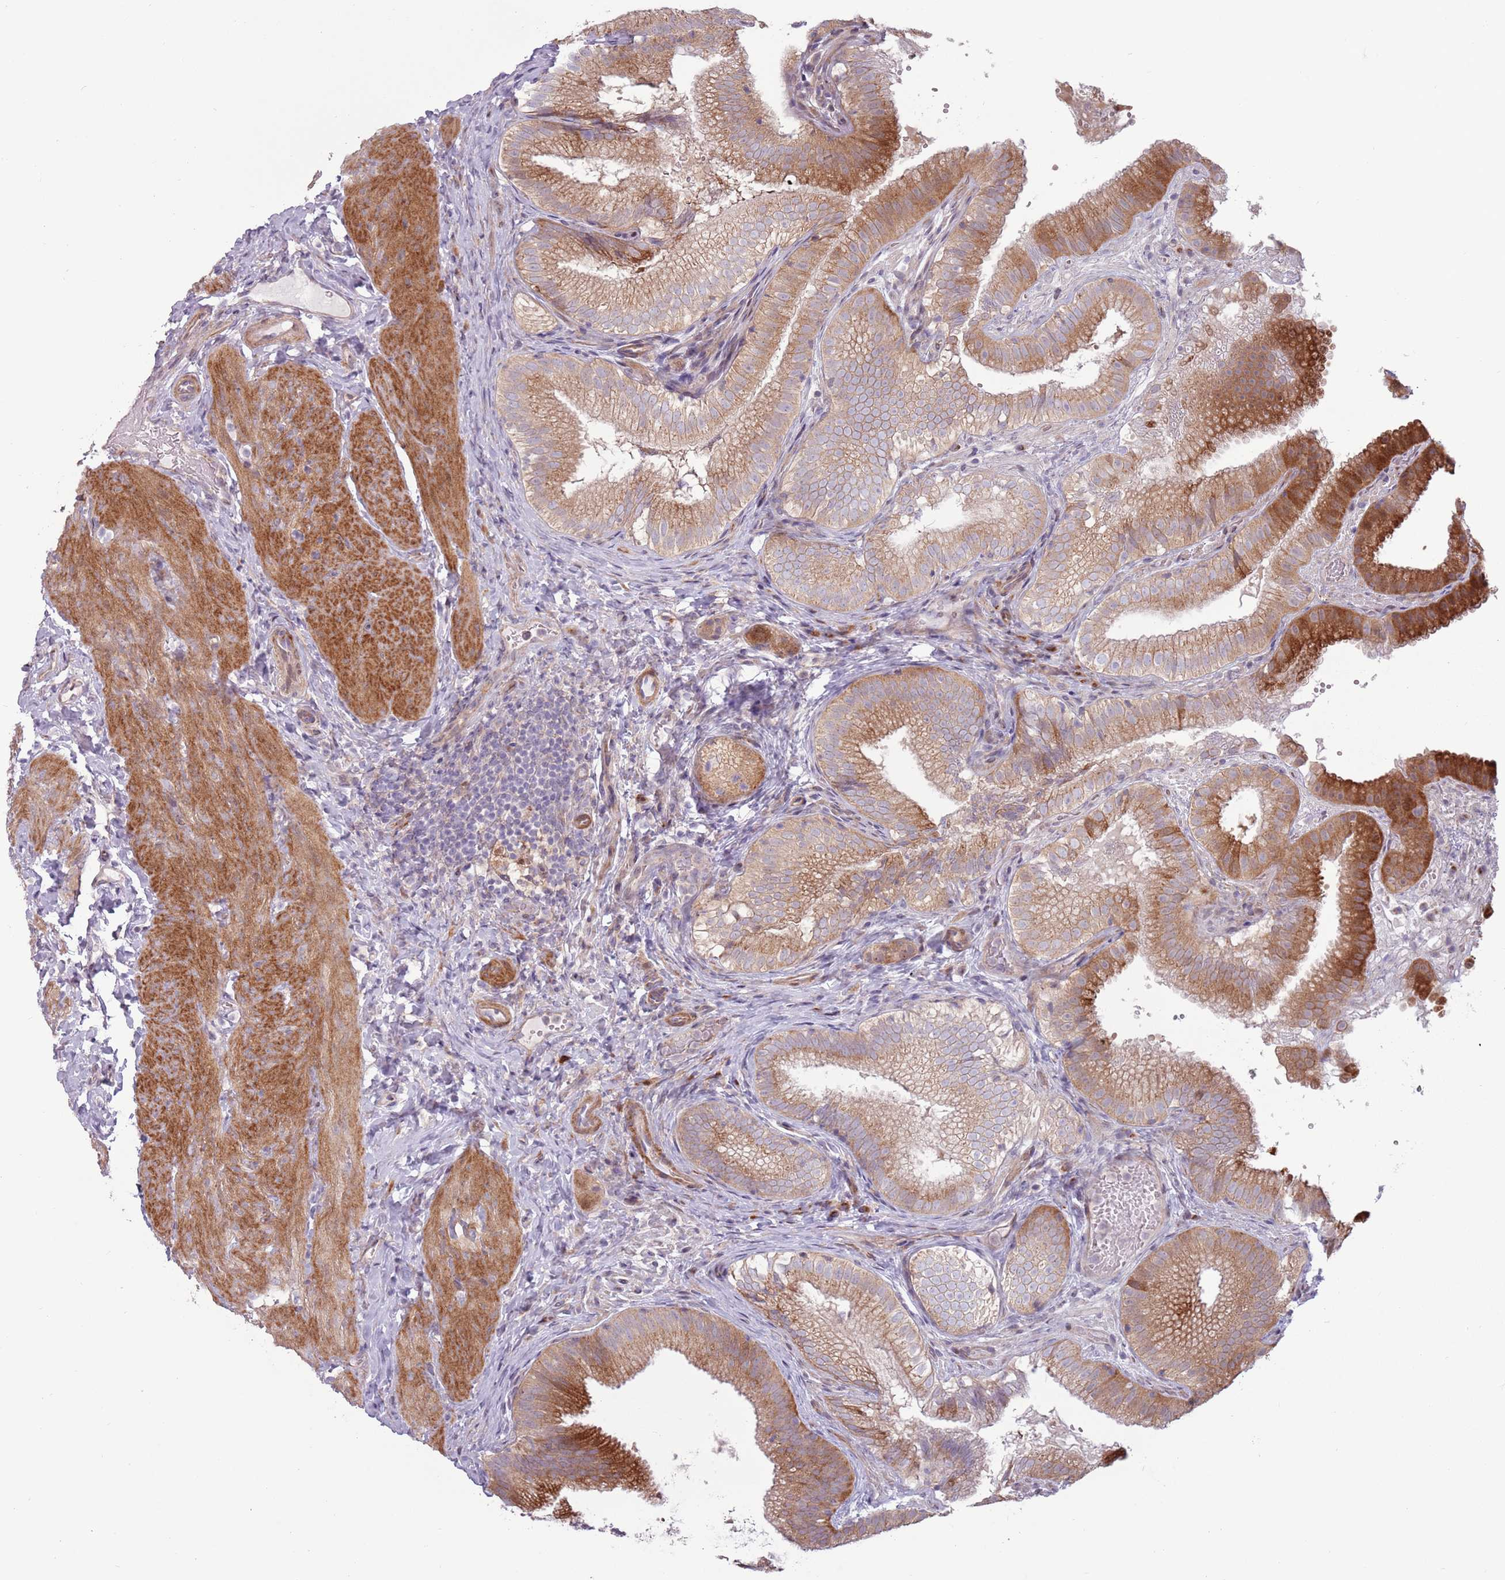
{"staining": {"intensity": "strong", "quantity": "25%-75%", "location": "cytoplasmic/membranous"}, "tissue": "gallbladder", "cell_type": "Glandular cells", "image_type": "normal", "snomed": [{"axis": "morphology", "description": "Normal tissue, NOS"}, {"axis": "topography", "description": "Gallbladder"}], "caption": "Gallbladder stained for a protein exhibits strong cytoplasmic/membranous positivity in glandular cells. Nuclei are stained in blue.", "gene": "CCDC150", "patient": {"sex": "female", "age": 30}}